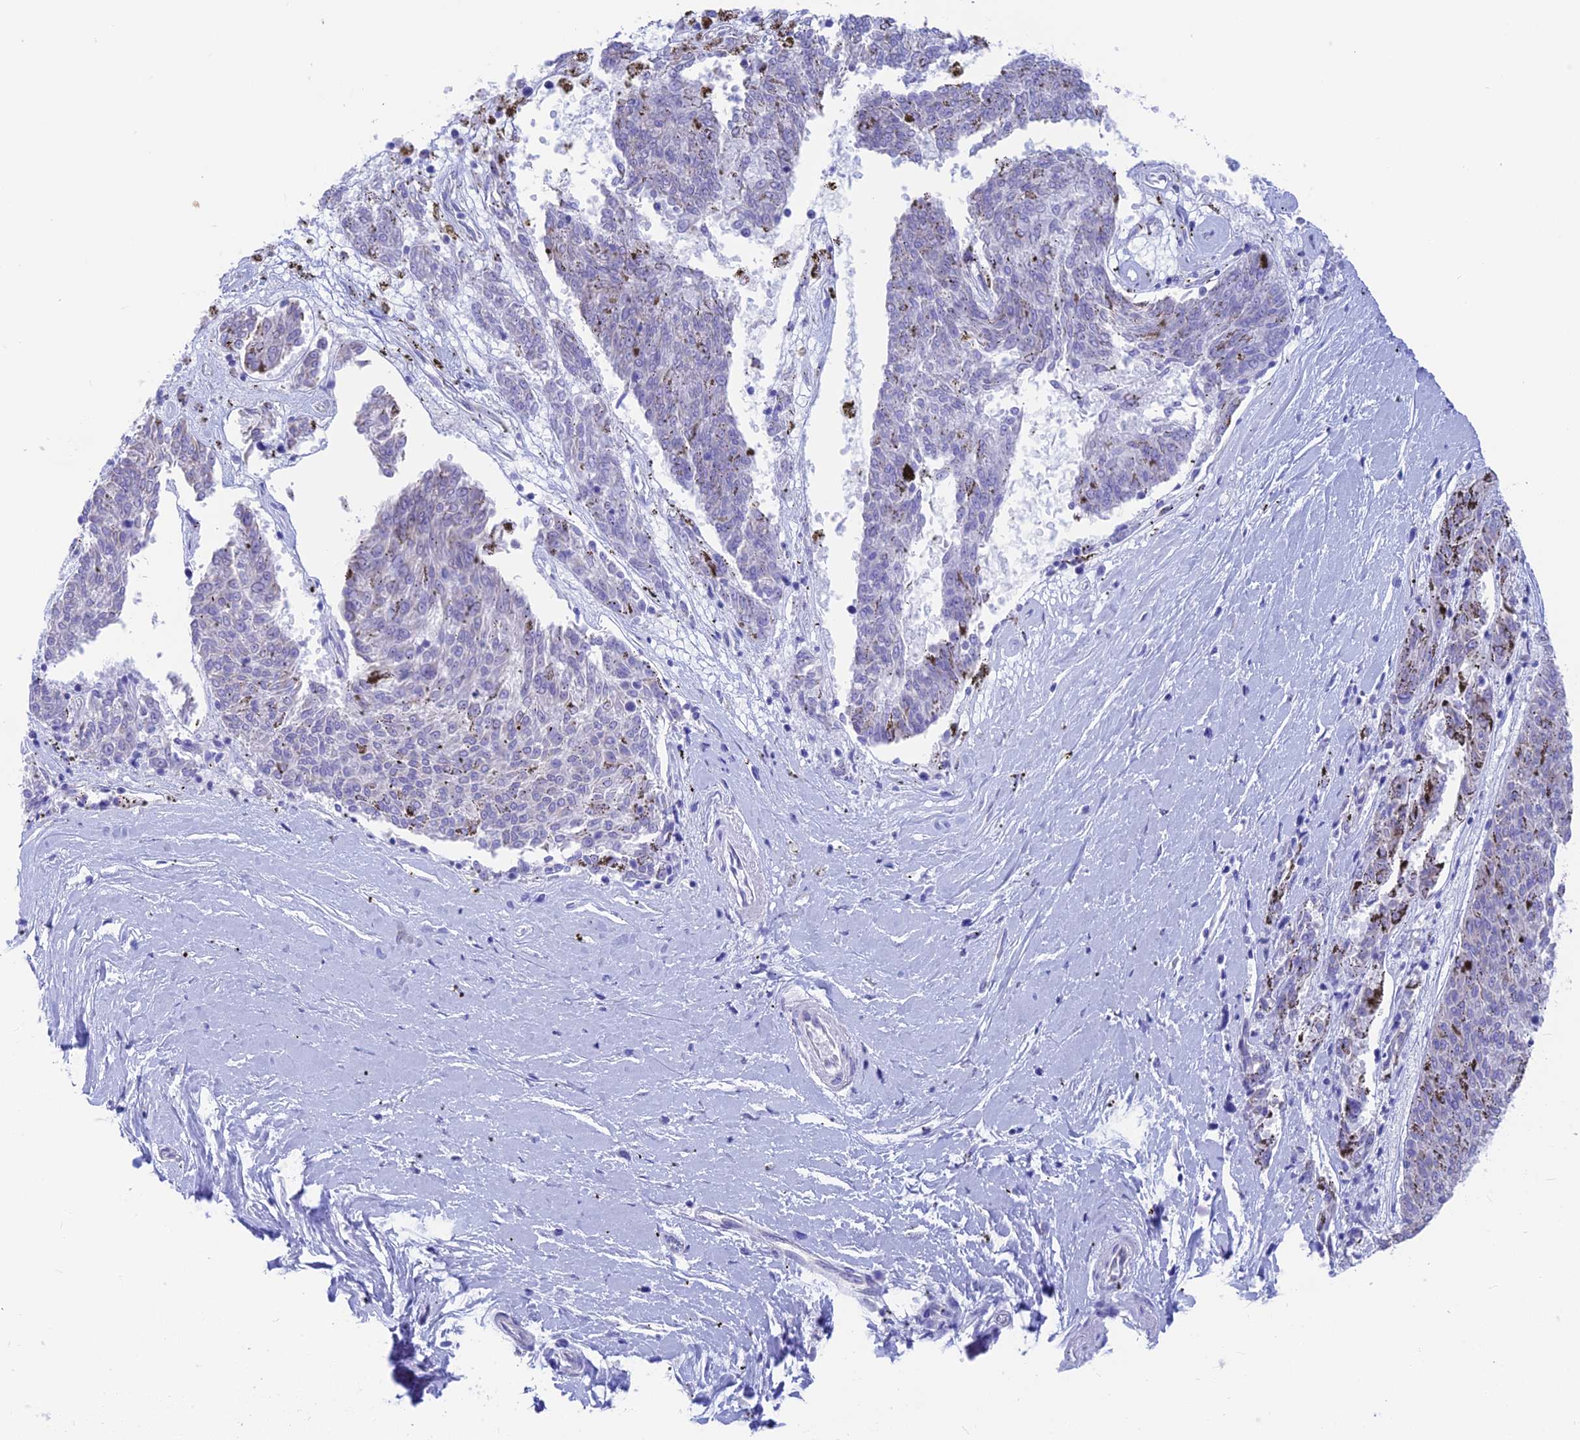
{"staining": {"intensity": "negative", "quantity": "none", "location": "none"}, "tissue": "melanoma", "cell_type": "Tumor cells", "image_type": "cancer", "snomed": [{"axis": "morphology", "description": "Malignant melanoma, NOS"}, {"axis": "topography", "description": "Skin"}], "caption": "High power microscopy micrograph of an IHC histopathology image of melanoma, revealing no significant expression in tumor cells.", "gene": "GNGT2", "patient": {"sex": "female", "age": 72}}